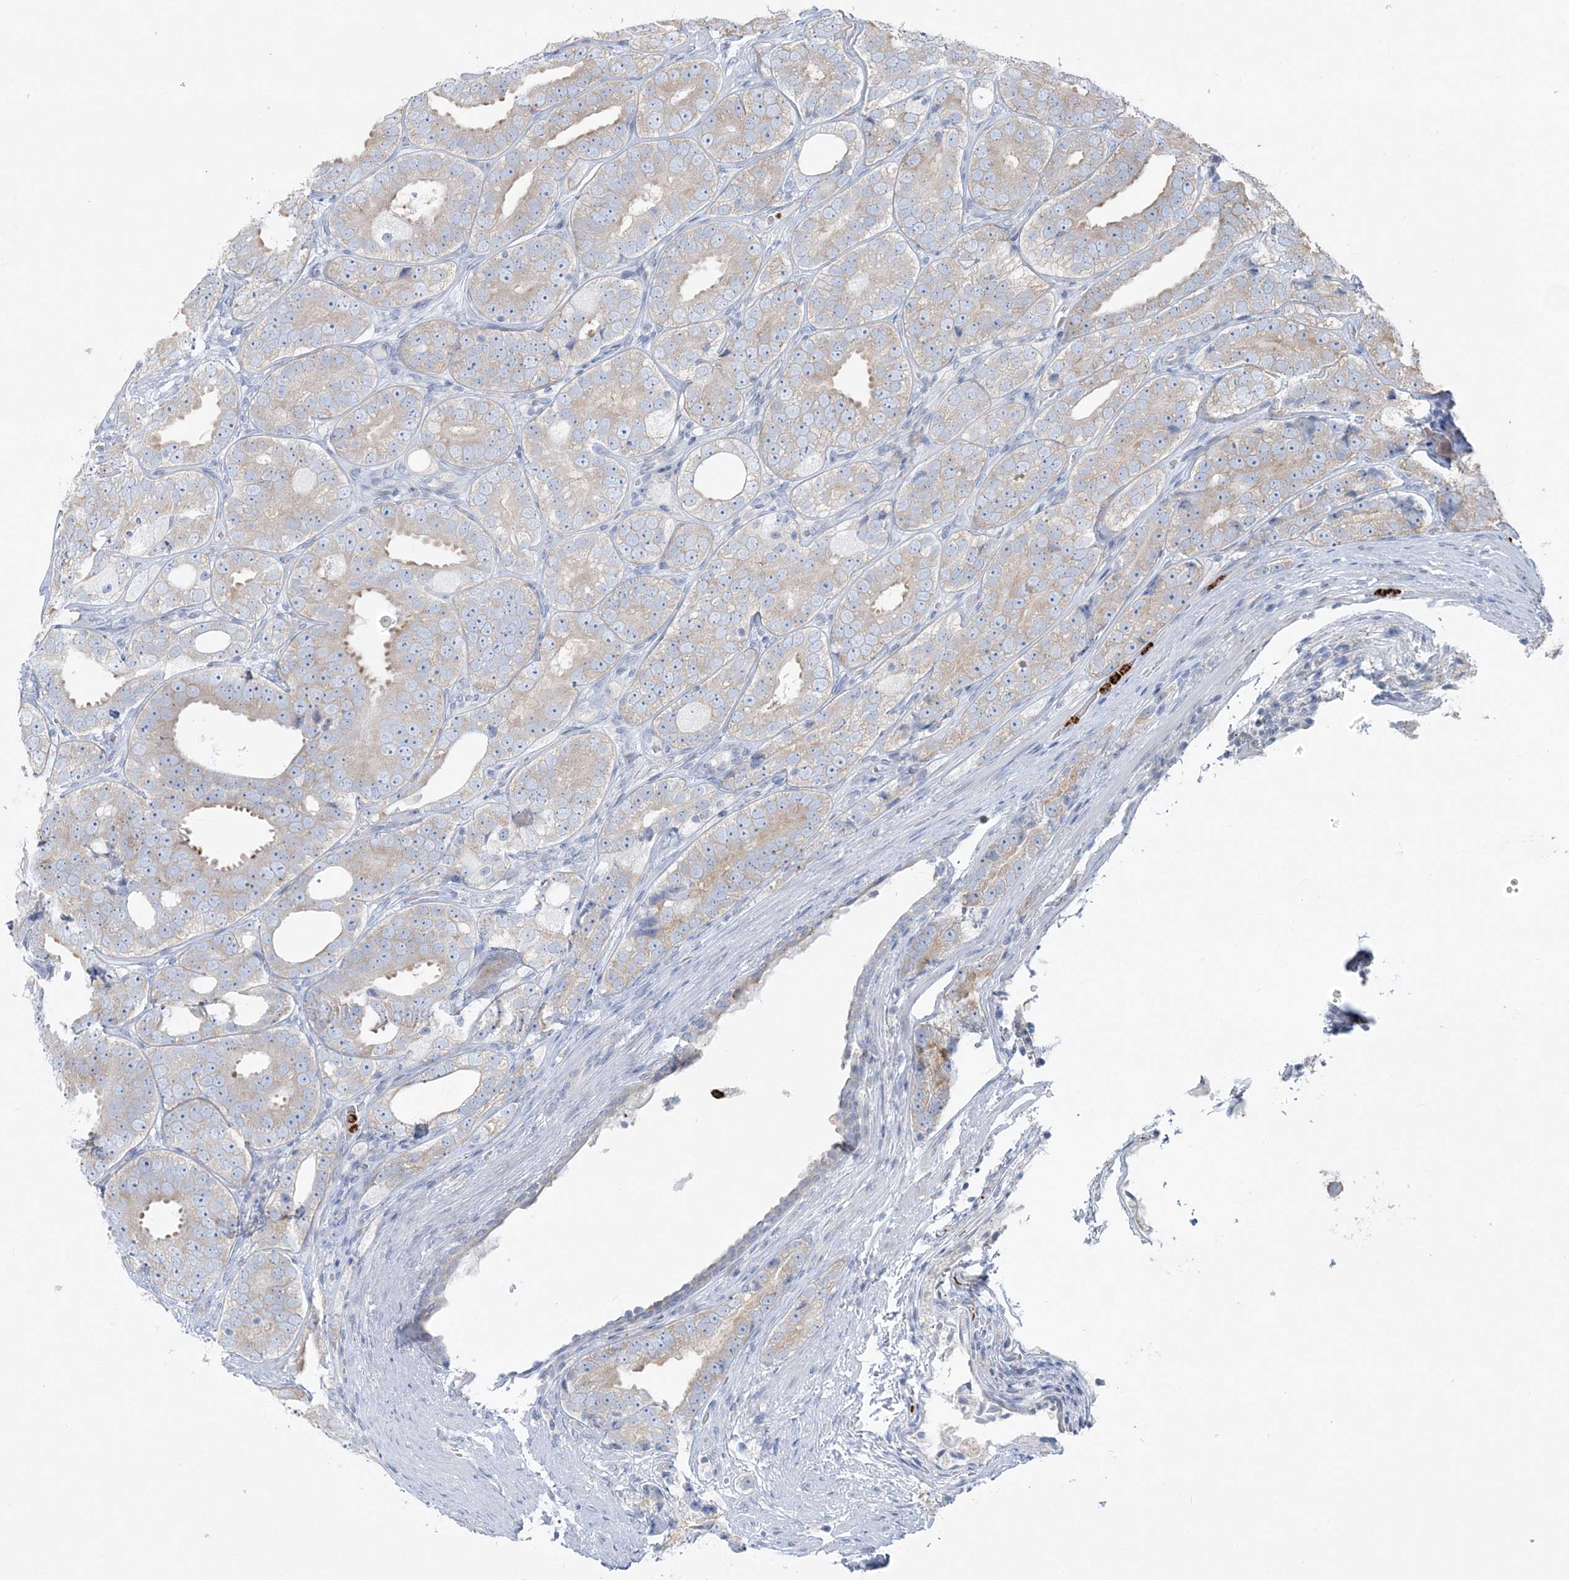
{"staining": {"intensity": "negative", "quantity": "none", "location": "none"}, "tissue": "prostate cancer", "cell_type": "Tumor cells", "image_type": "cancer", "snomed": [{"axis": "morphology", "description": "Adenocarcinoma, High grade"}, {"axis": "topography", "description": "Prostate"}], "caption": "The immunohistochemistry image has no significant expression in tumor cells of prostate cancer tissue.", "gene": "CCNJ", "patient": {"sex": "male", "age": 56}}